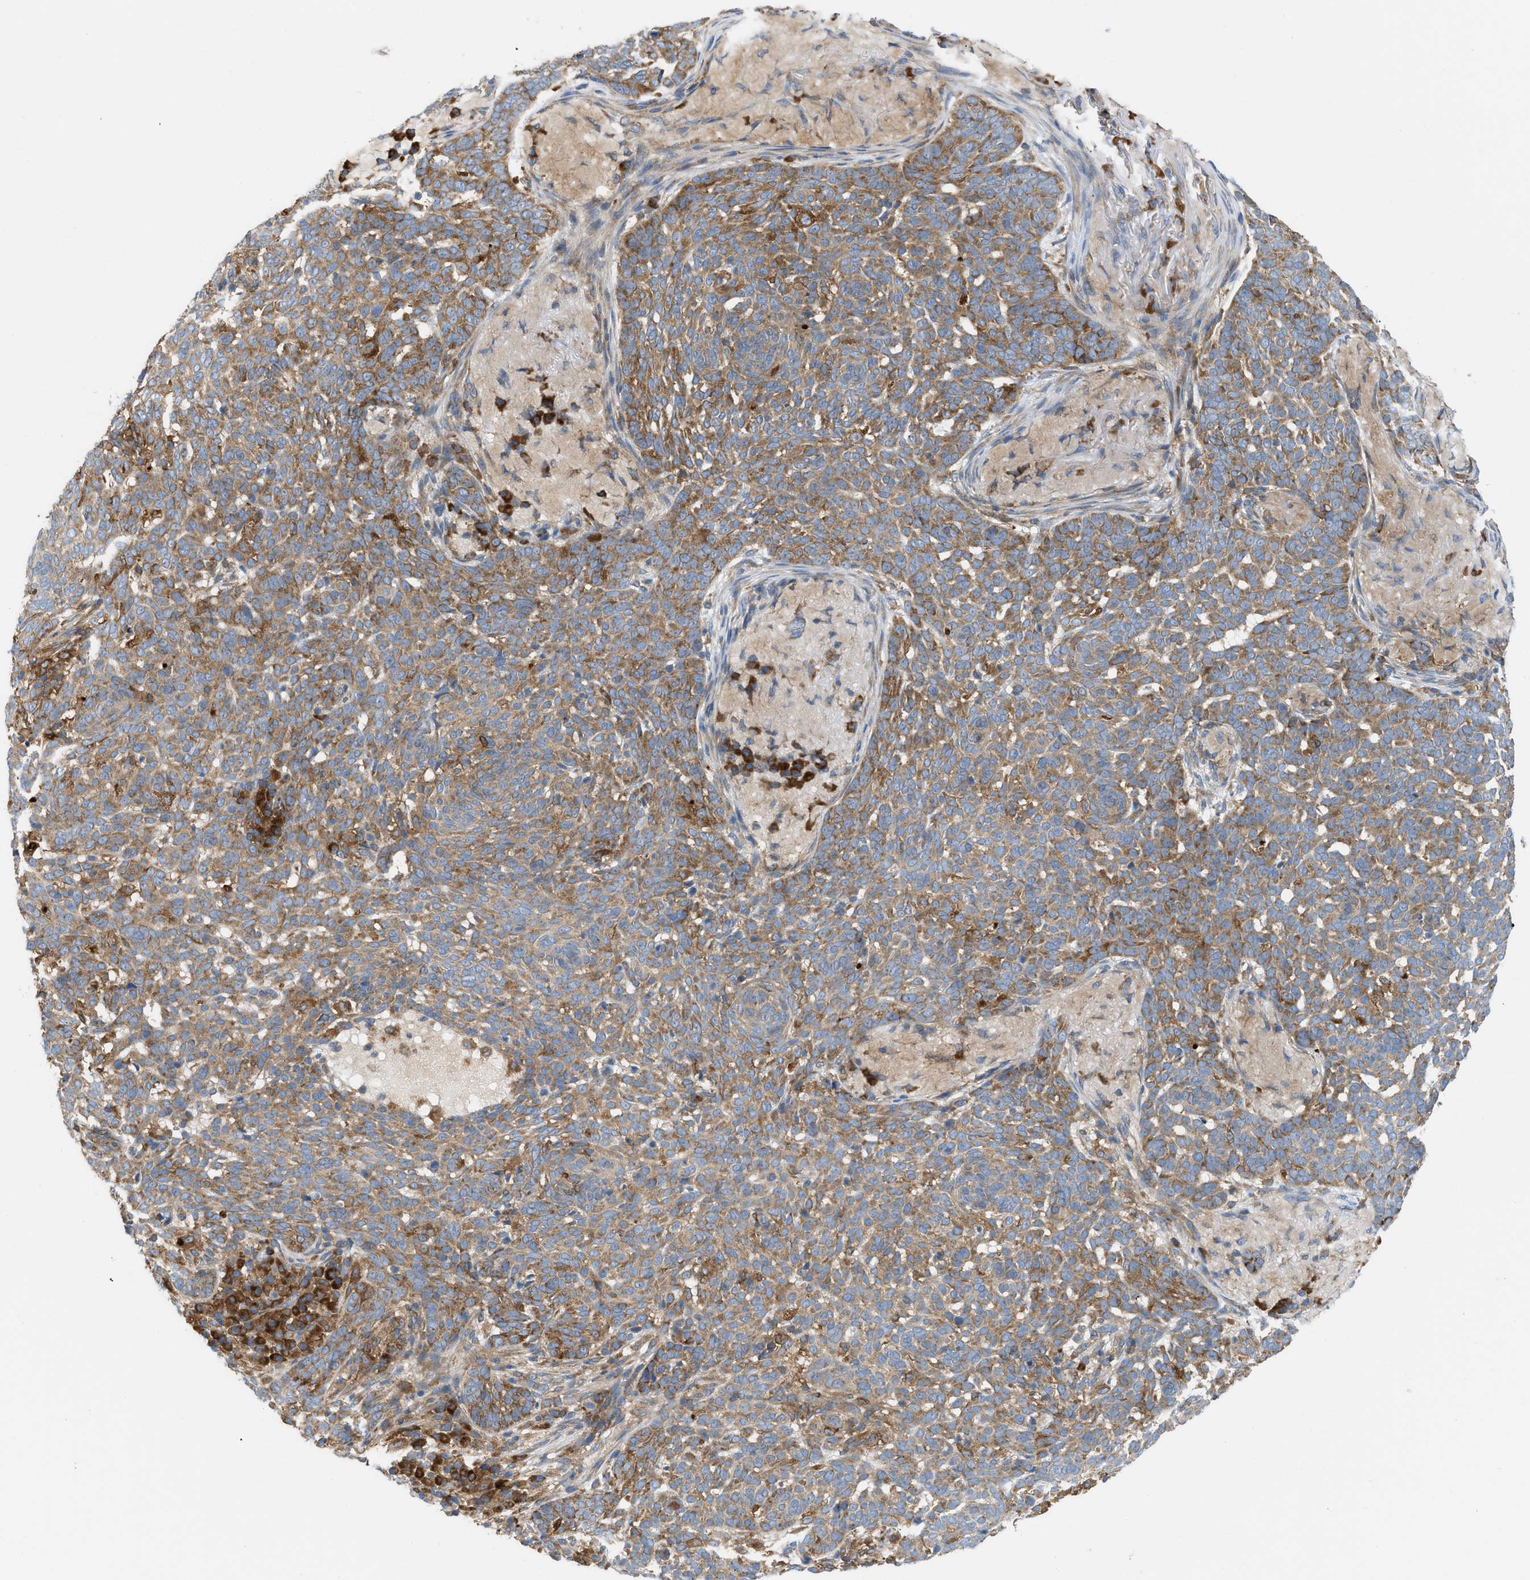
{"staining": {"intensity": "moderate", "quantity": ">75%", "location": "cytoplasmic/membranous"}, "tissue": "skin cancer", "cell_type": "Tumor cells", "image_type": "cancer", "snomed": [{"axis": "morphology", "description": "Basal cell carcinoma"}, {"axis": "topography", "description": "Skin"}], "caption": "Skin cancer (basal cell carcinoma) stained for a protein reveals moderate cytoplasmic/membranous positivity in tumor cells. The staining is performed using DAB brown chromogen to label protein expression. The nuclei are counter-stained blue using hematoxylin.", "gene": "GPAT4", "patient": {"sex": "male", "age": 85}}